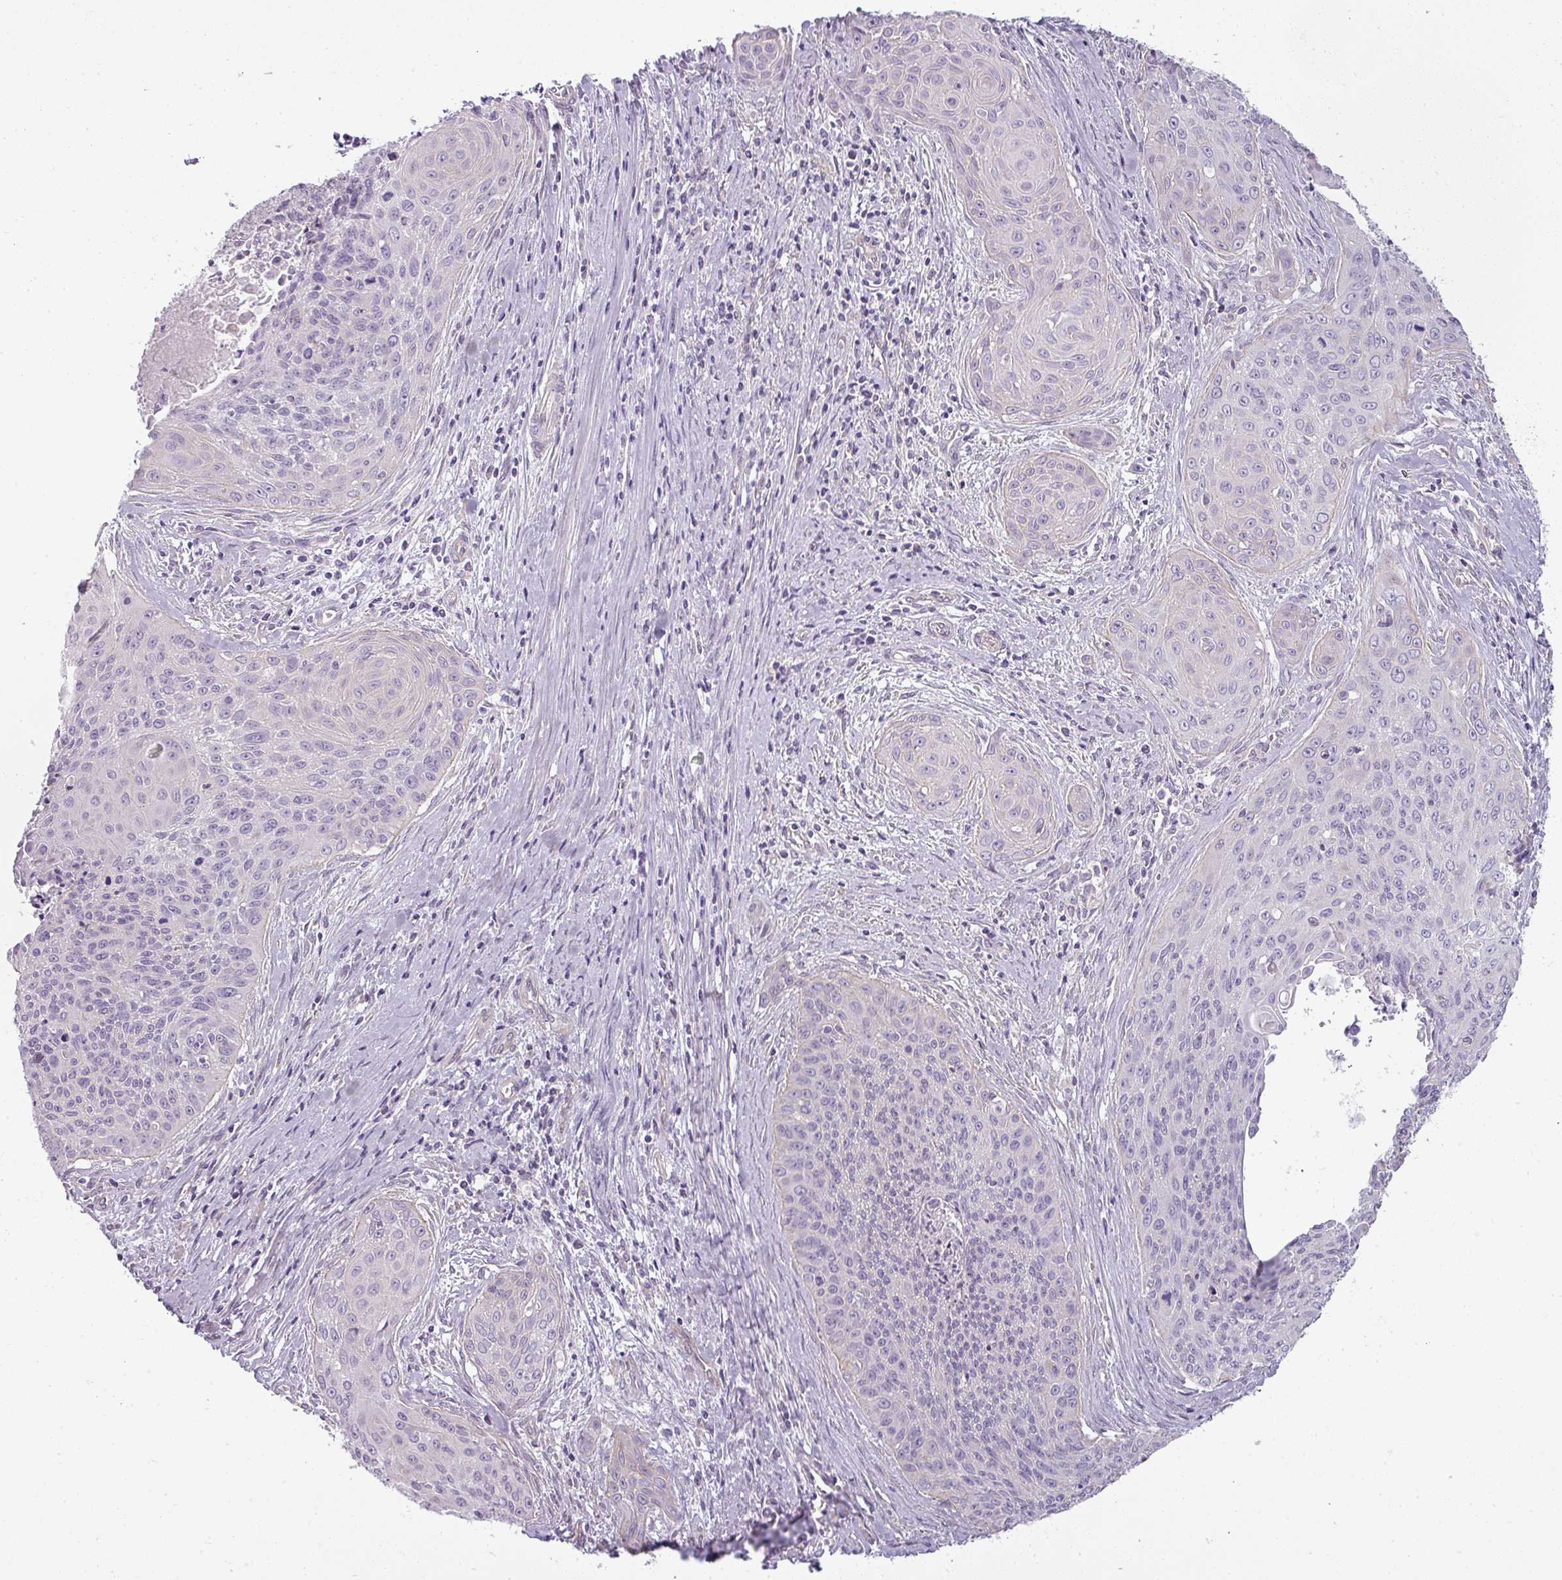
{"staining": {"intensity": "negative", "quantity": "none", "location": "none"}, "tissue": "cervical cancer", "cell_type": "Tumor cells", "image_type": "cancer", "snomed": [{"axis": "morphology", "description": "Squamous cell carcinoma, NOS"}, {"axis": "topography", "description": "Cervix"}], "caption": "High magnification brightfield microscopy of cervical cancer stained with DAB (3,3'-diaminobenzidine) (brown) and counterstained with hematoxylin (blue): tumor cells show no significant positivity.", "gene": "ASB1", "patient": {"sex": "female", "age": 55}}